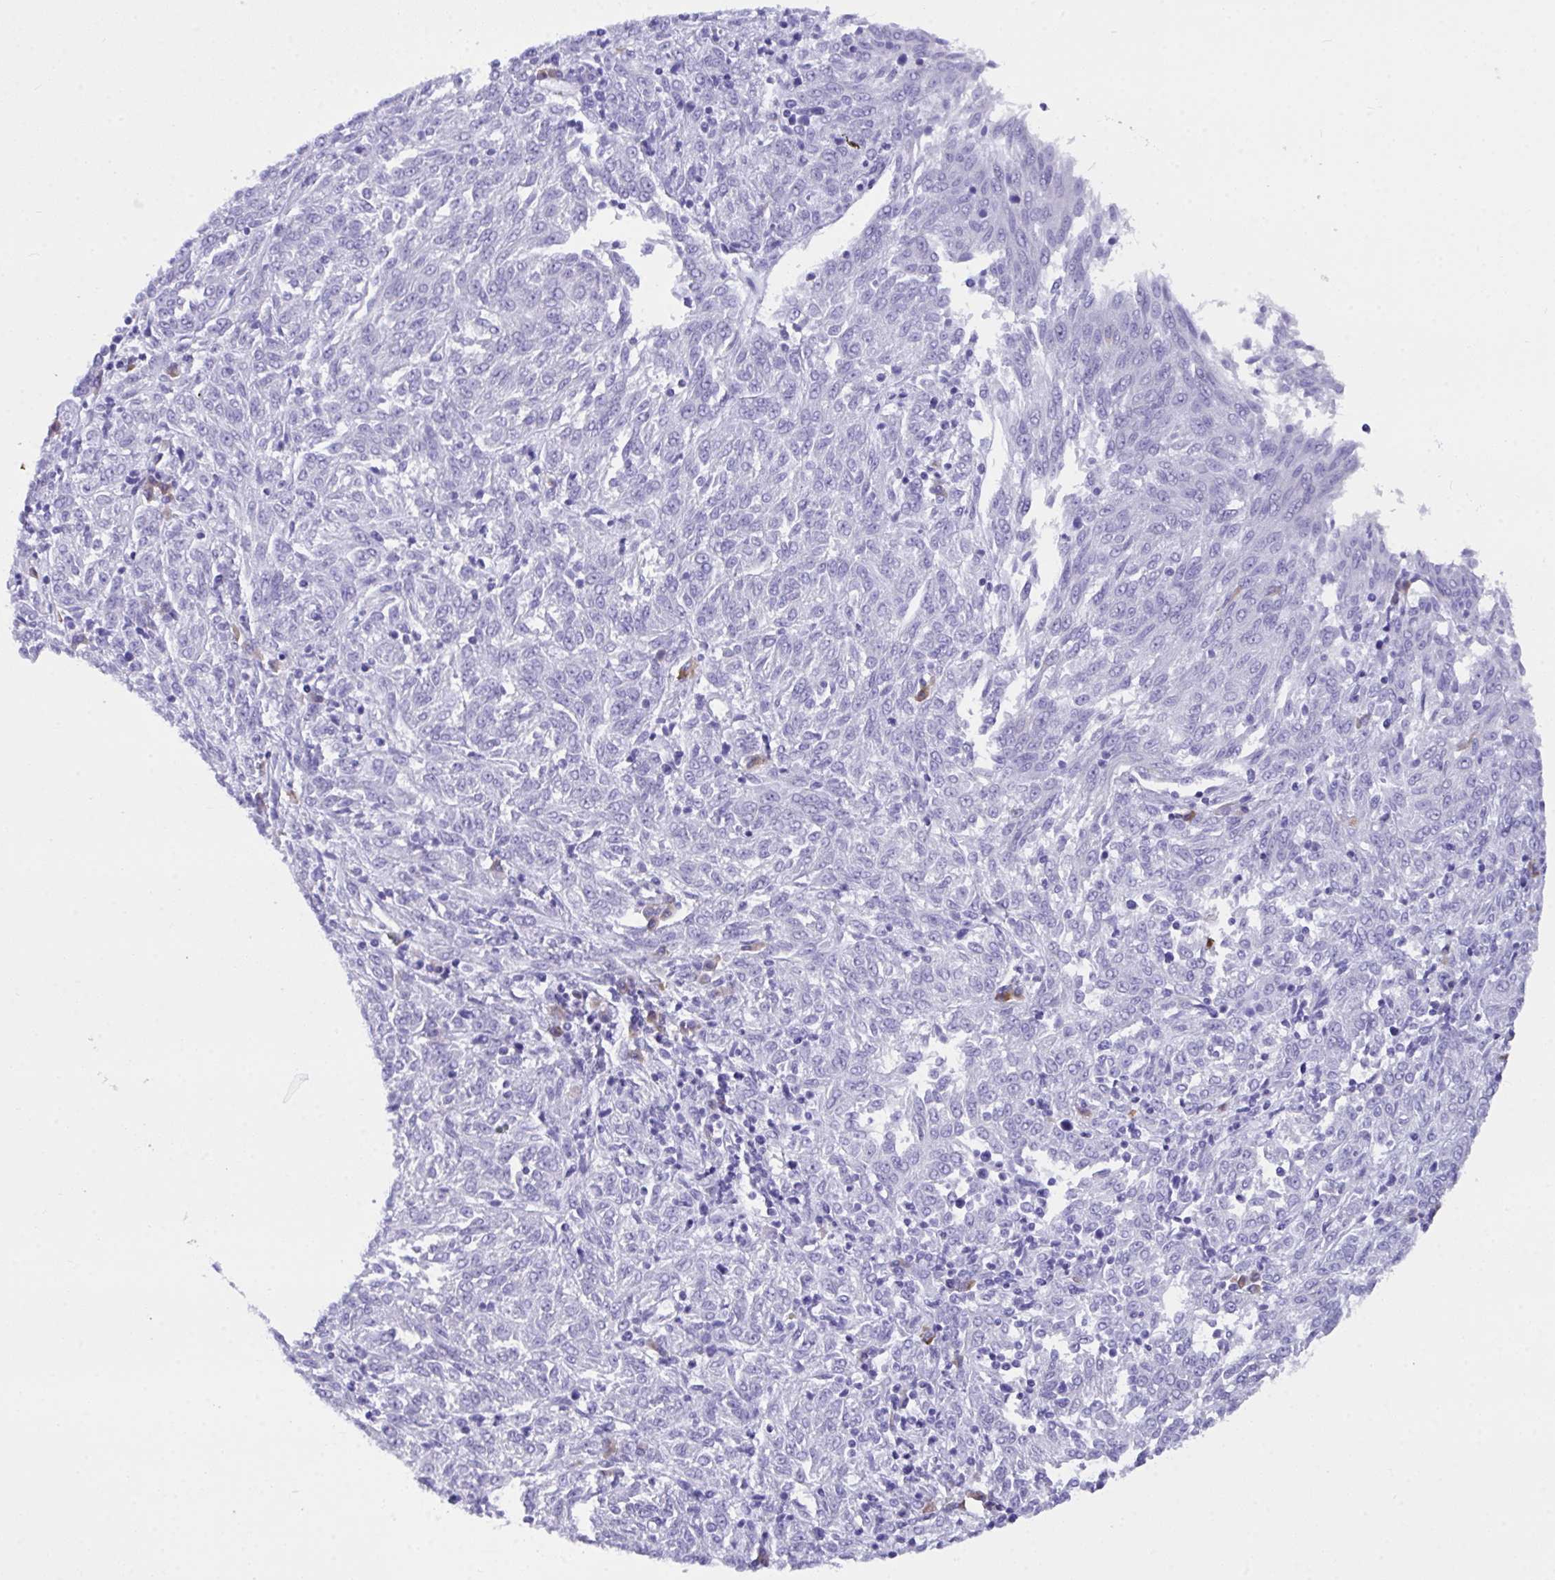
{"staining": {"intensity": "negative", "quantity": "none", "location": "none"}, "tissue": "melanoma", "cell_type": "Tumor cells", "image_type": "cancer", "snomed": [{"axis": "morphology", "description": "Malignant melanoma, NOS"}, {"axis": "topography", "description": "Skin"}], "caption": "A histopathology image of human malignant melanoma is negative for staining in tumor cells.", "gene": "BEST4", "patient": {"sex": "female", "age": 72}}